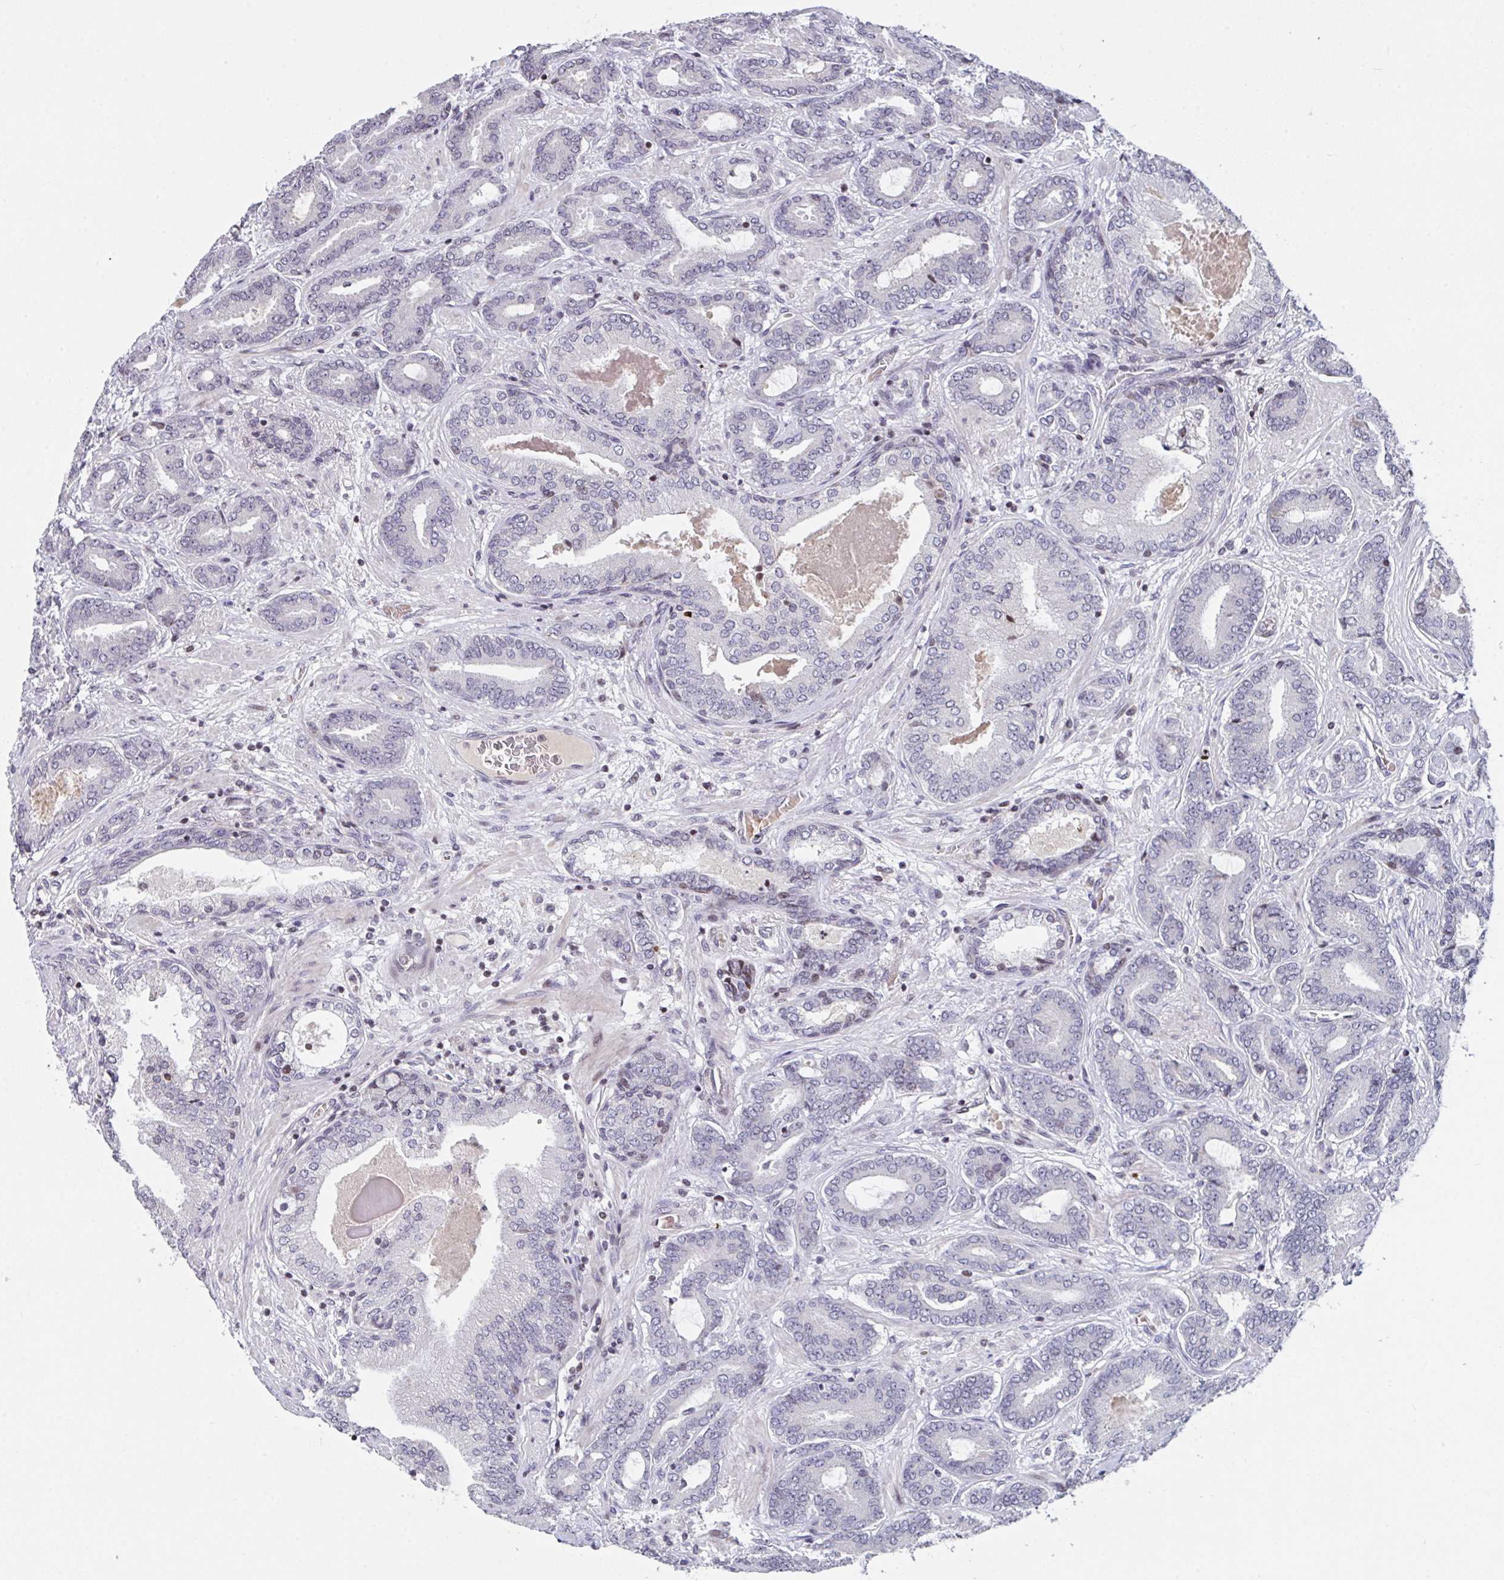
{"staining": {"intensity": "negative", "quantity": "none", "location": "none"}, "tissue": "prostate cancer", "cell_type": "Tumor cells", "image_type": "cancer", "snomed": [{"axis": "morphology", "description": "Adenocarcinoma, High grade"}, {"axis": "topography", "description": "Prostate"}], "caption": "A photomicrograph of human prostate cancer is negative for staining in tumor cells. (Immunohistochemistry, brightfield microscopy, high magnification).", "gene": "PCDHB8", "patient": {"sex": "male", "age": 62}}